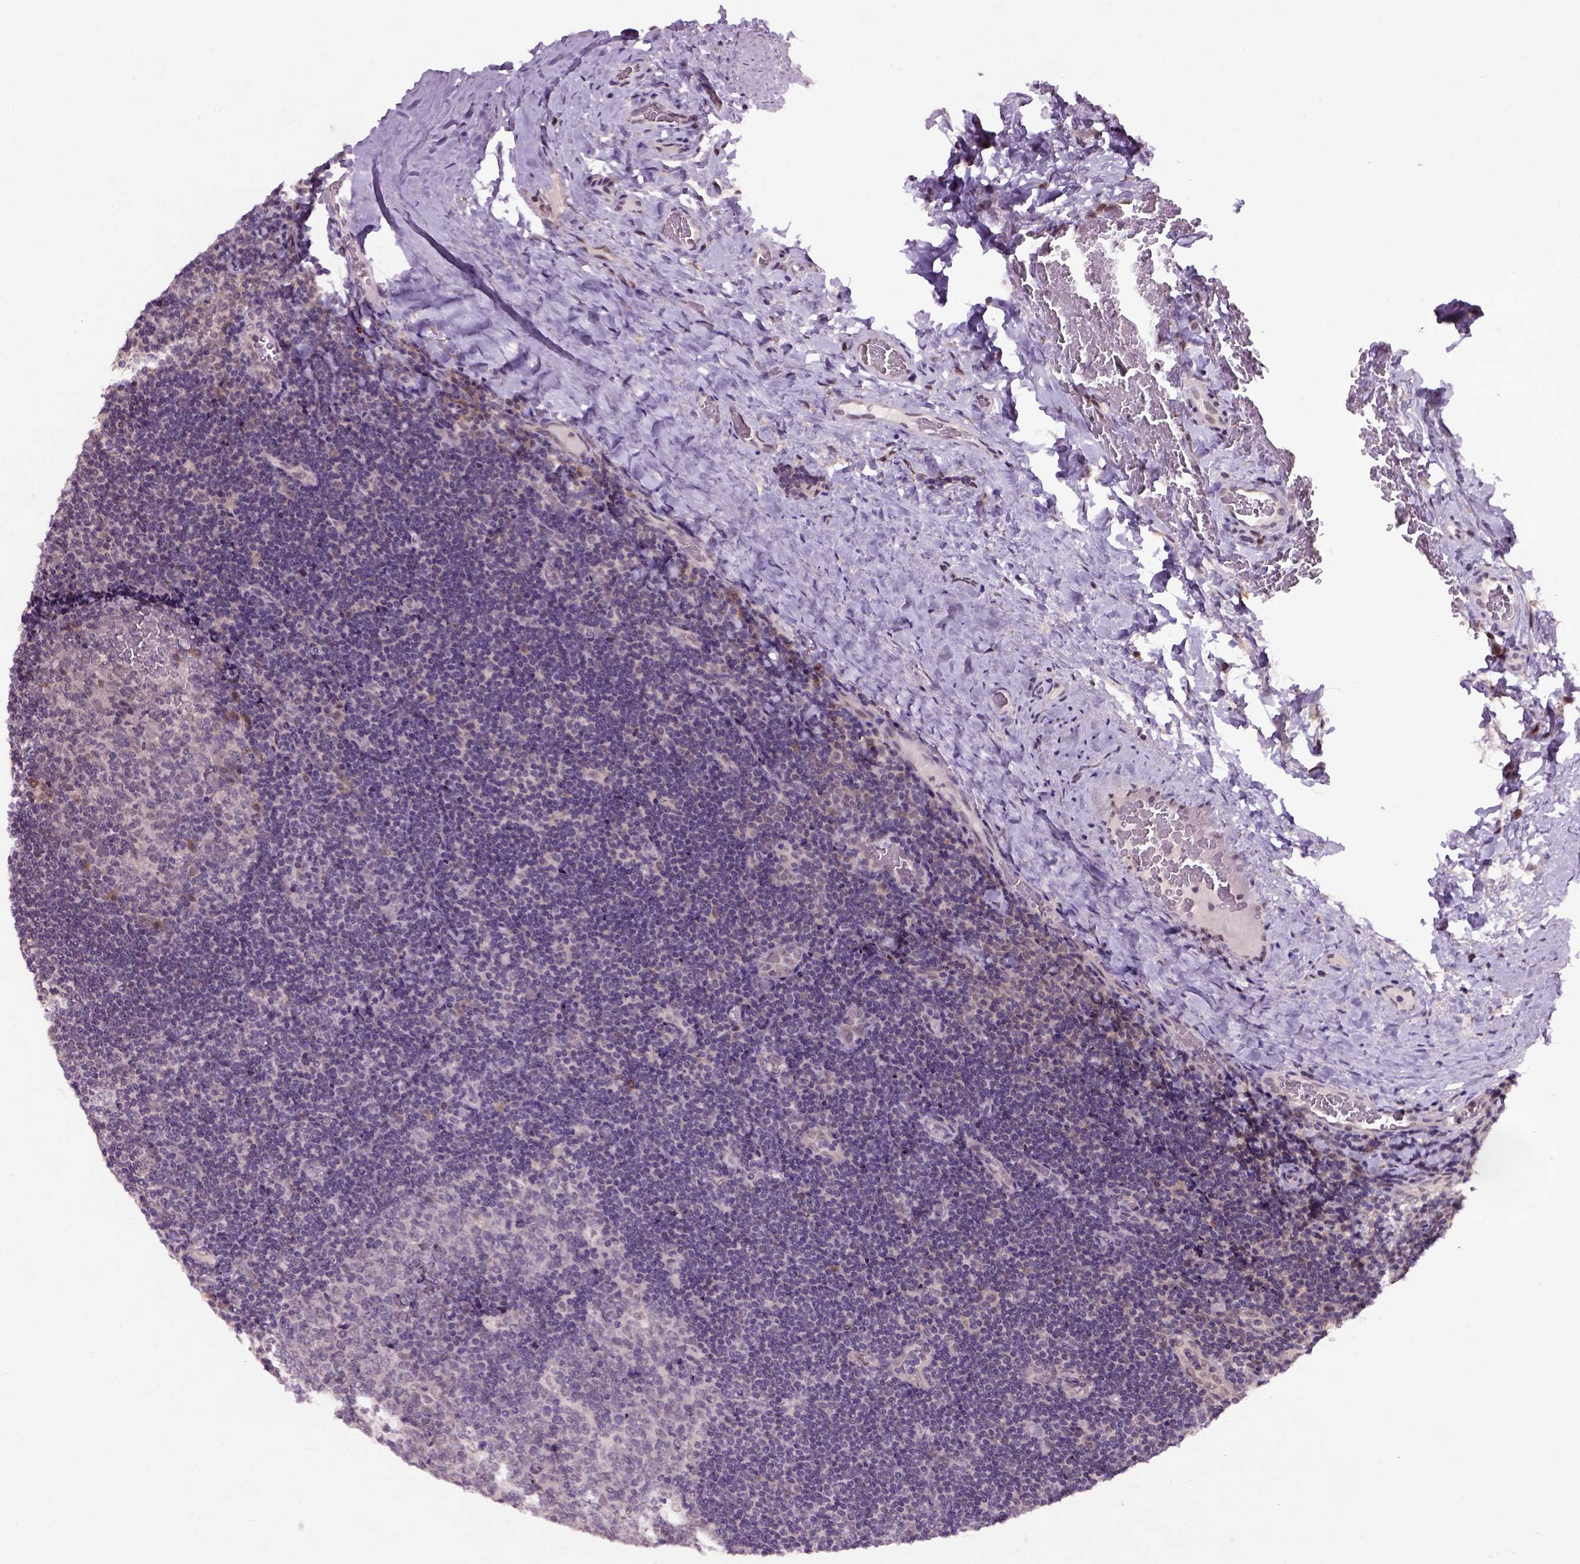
{"staining": {"intensity": "moderate", "quantity": "<25%", "location": "cytoplasmic/membranous"}, "tissue": "tonsil", "cell_type": "Germinal center cells", "image_type": "normal", "snomed": [{"axis": "morphology", "description": "Normal tissue, NOS"}, {"axis": "morphology", "description": "Inflammation, NOS"}, {"axis": "topography", "description": "Tonsil"}], "caption": "Protein expression analysis of normal human tonsil reveals moderate cytoplasmic/membranous positivity in about <25% of germinal center cells.", "gene": "RAB43", "patient": {"sex": "female", "age": 31}}